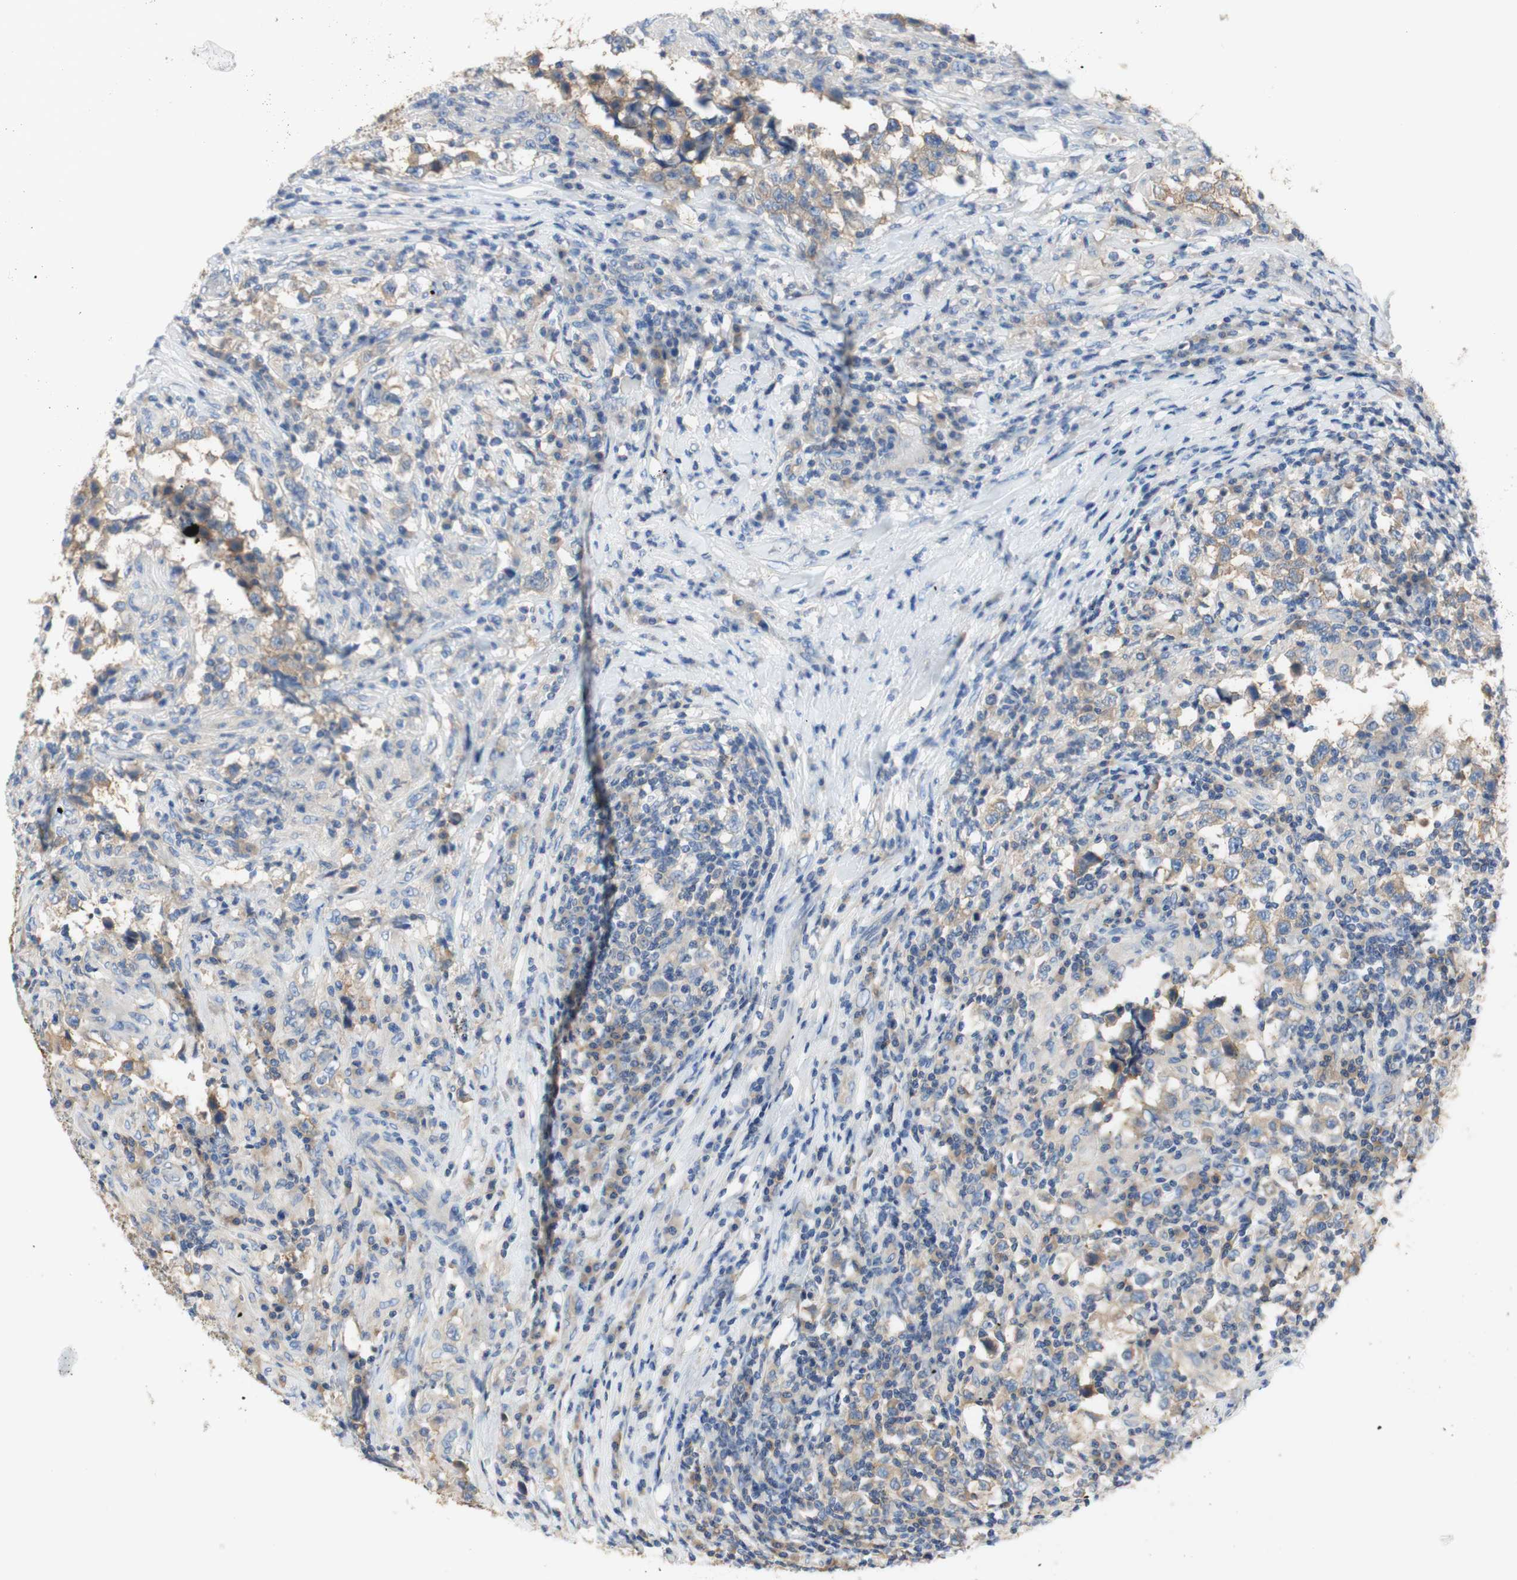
{"staining": {"intensity": "moderate", "quantity": ">75%", "location": "cytoplasmic/membranous"}, "tissue": "testis cancer", "cell_type": "Tumor cells", "image_type": "cancer", "snomed": [{"axis": "morphology", "description": "Carcinoma, Embryonal, NOS"}, {"axis": "topography", "description": "Testis"}], "caption": "This image shows immunohistochemistry (IHC) staining of testis cancer (embryonal carcinoma), with medium moderate cytoplasmic/membranous staining in about >75% of tumor cells.", "gene": "ATP2B1", "patient": {"sex": "male", "age": 21}}